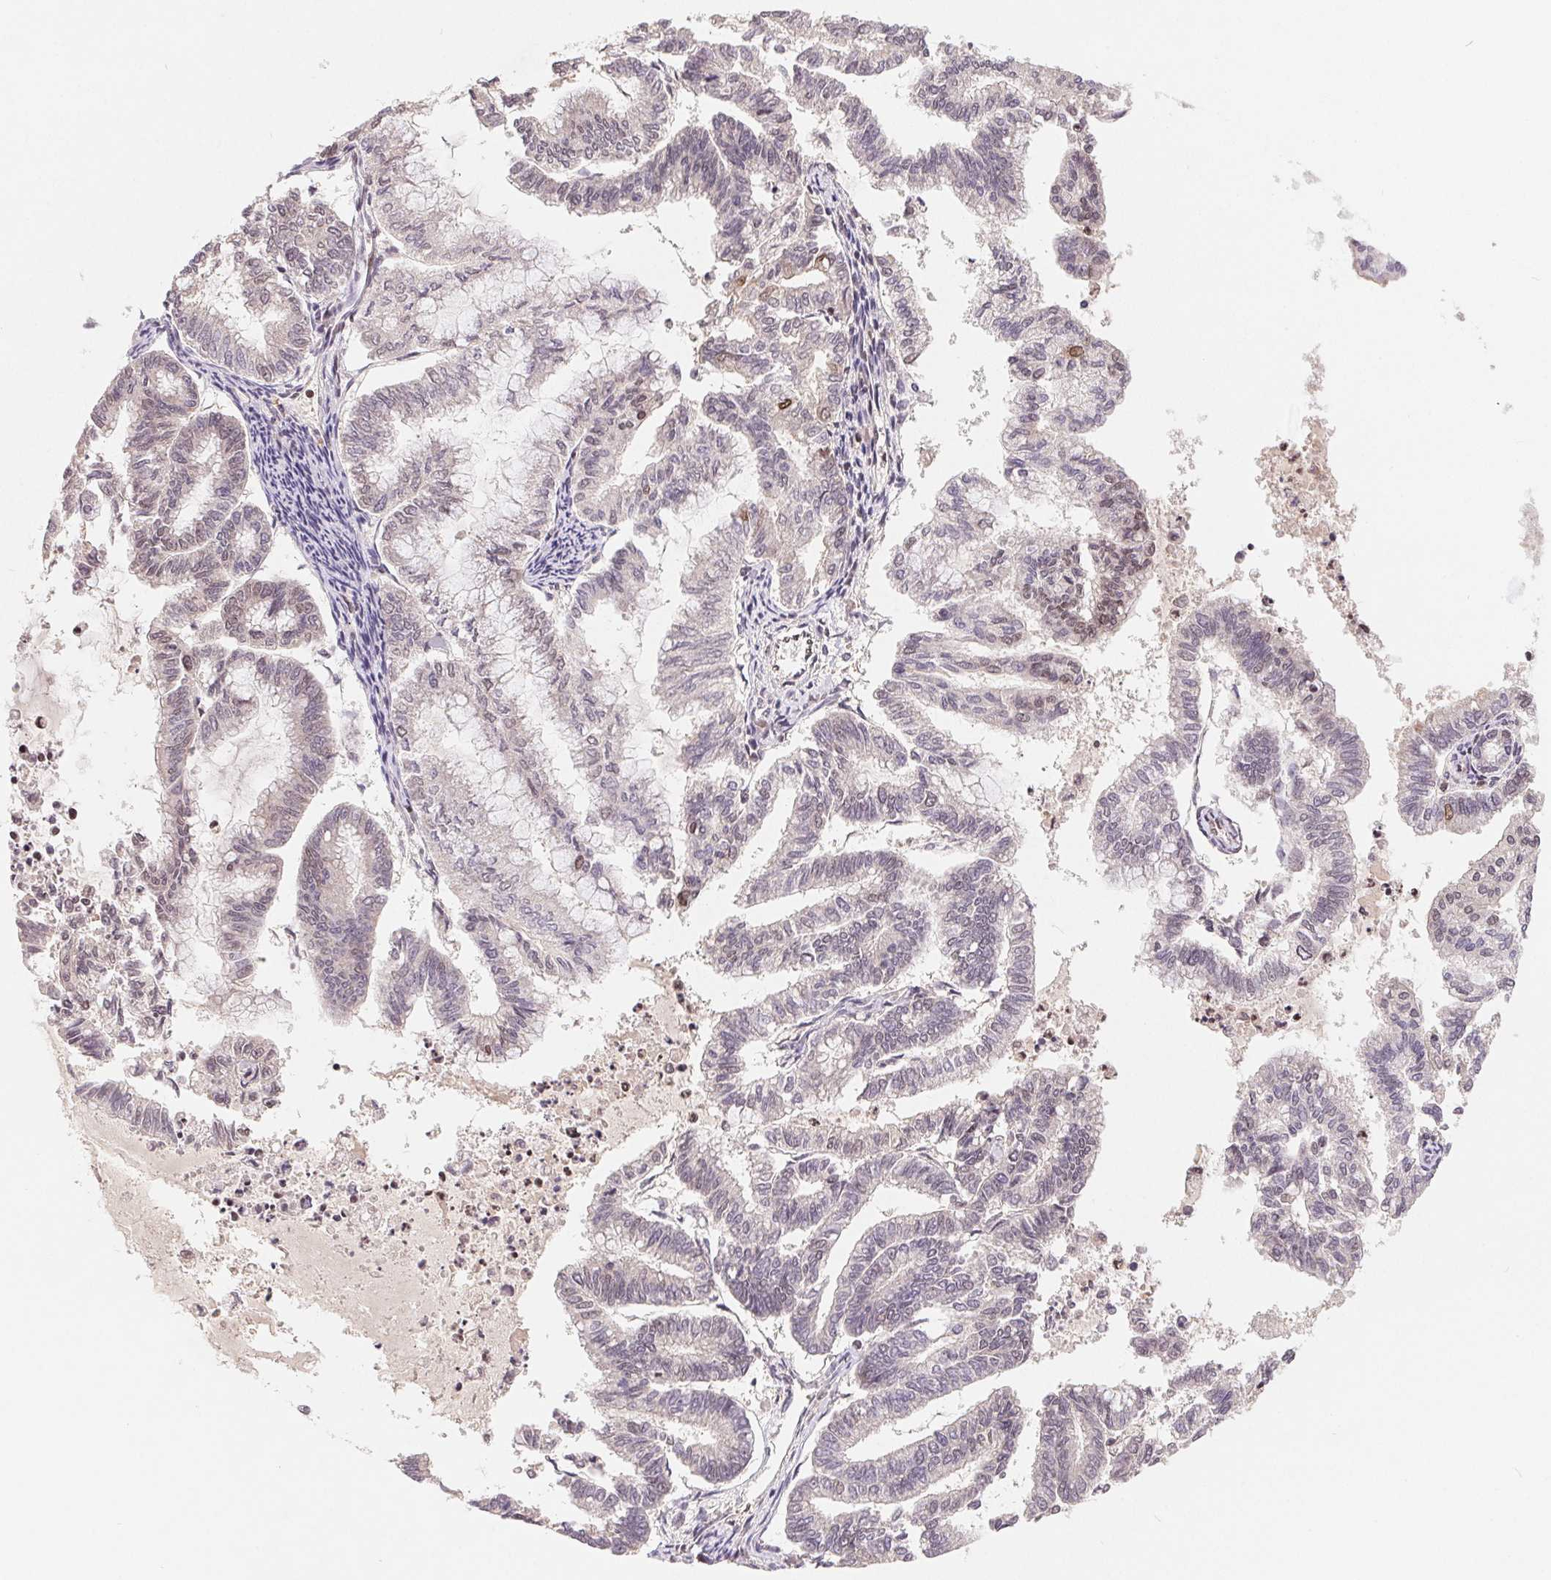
{"staining": {"intensity": "negative", "quantity": "none", "location": "none"}, "tissue": "endometrial cancer", "cell_type": "Tumor cells", "image_type": "cancer", "snomed": [{"axis": "morphology", "description": "Adenocarcinoma, NOS"}, {"axis": "topography", "description": "Endometrium"}], "caption": "Photomicrograph shows no significant protein staining in tumor cells of endometrial adenocarcinoma.", "gene": "HMGN3", "patient": {"sex": "female", "age": 79}}